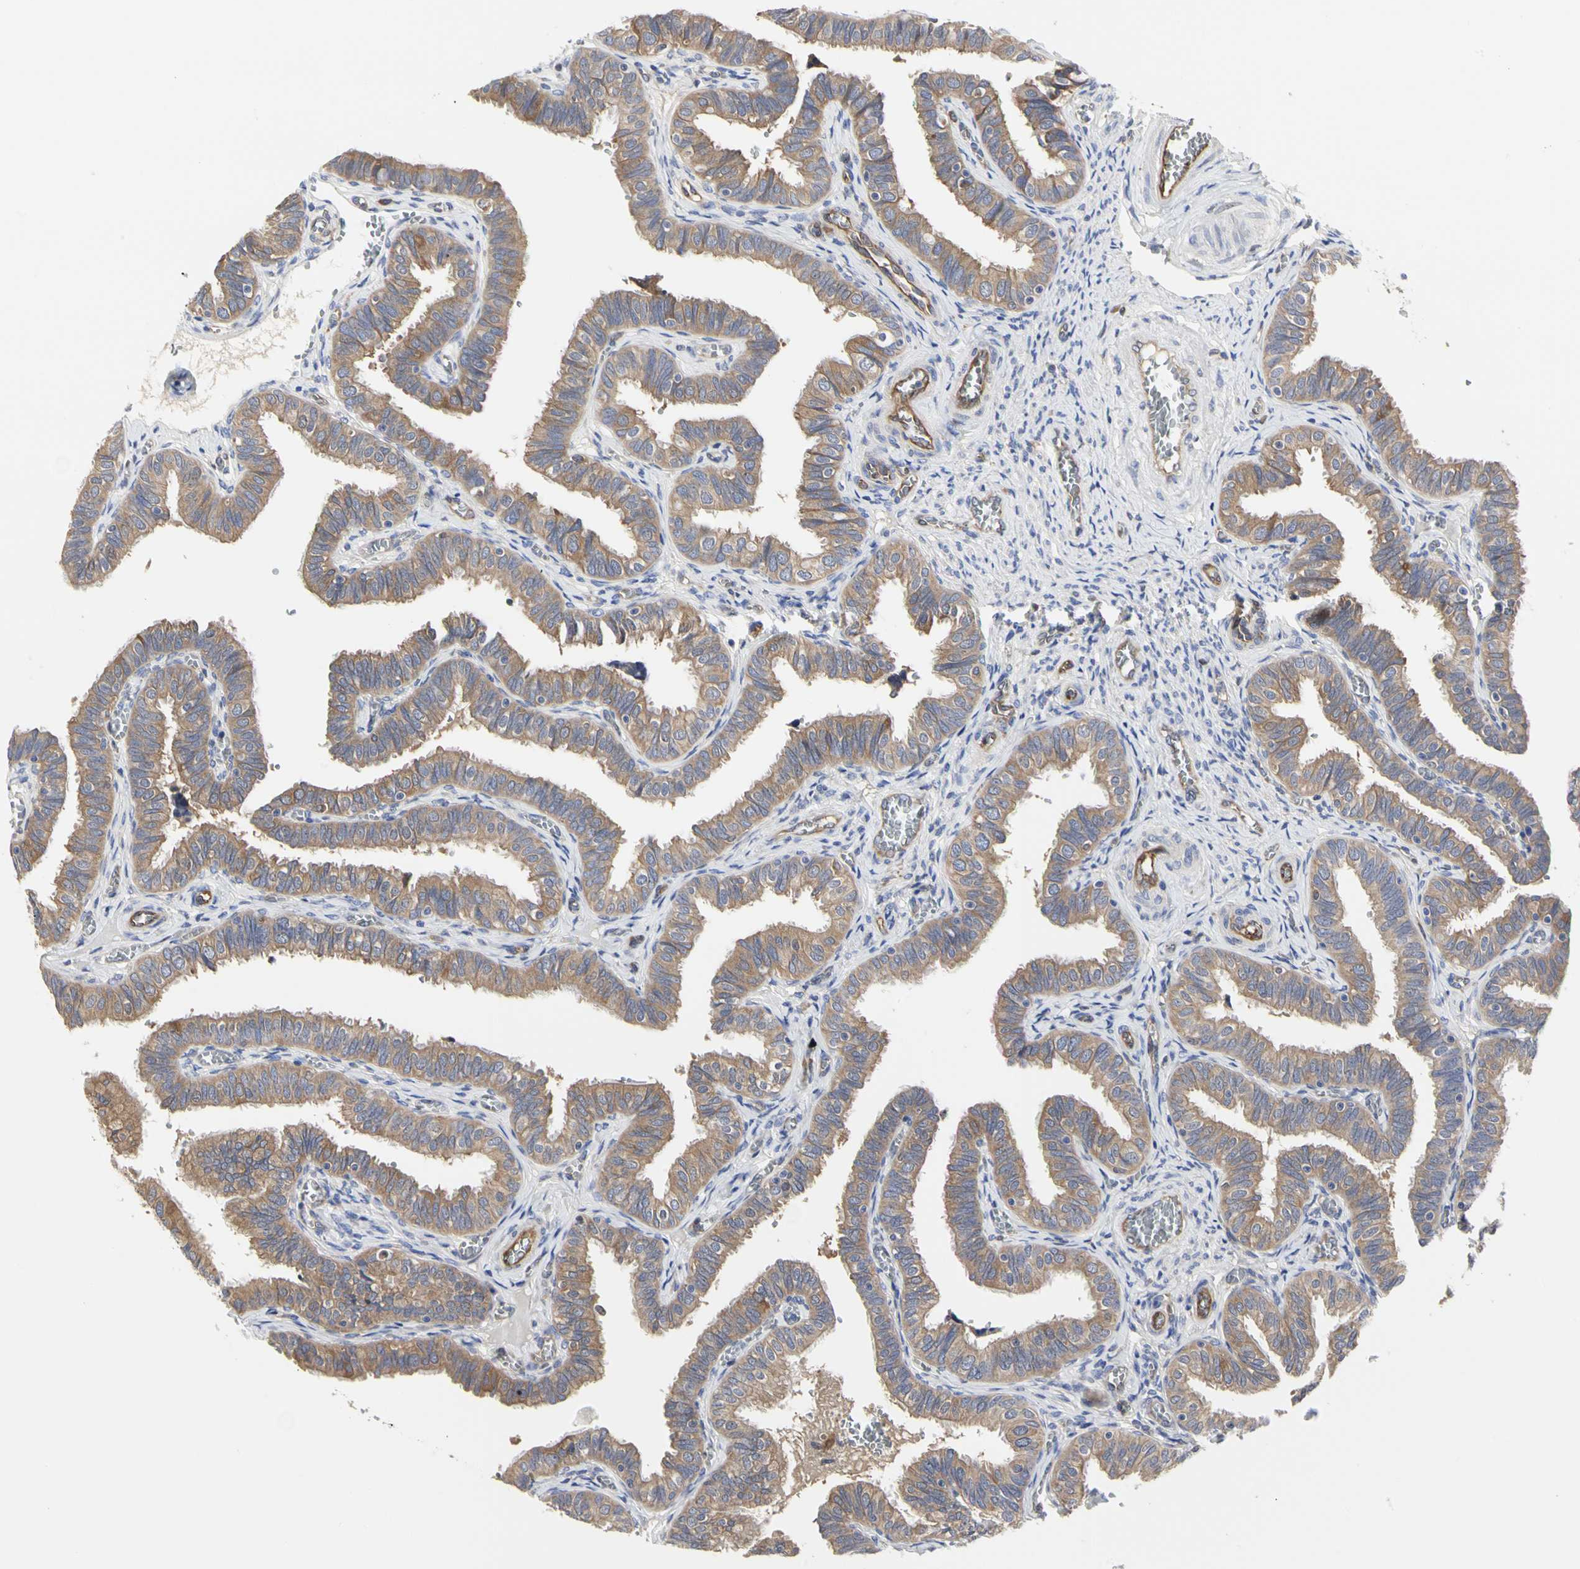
{"staining": {"intensity": "weak", "quantity": ">75%", "location": "cytoplasmic/membranous"}, "tissue": "fallopian tube", "cell_type": "Glandular cells", "image_type": "normal", "snomed": [{"axis": "morphology", "description": "Normal tissue, NOS"}, {"axis": "topography", "description": "Fallopian tube"}], "caption": "Immunohistochemistry staining of normal fallopian tube, which exhibits low levels of weak cytoplasmic/membranous staining in approximately >75% of glandular cells indicating weak cytoplasmic/membranous protein positivity. The staining was performed using DAB (brown) for protein detection and nuclei were counterstained in hematoxylin (blue).", "gene": "C3orf52", "patient": {"sex": "female", "age": 46}}